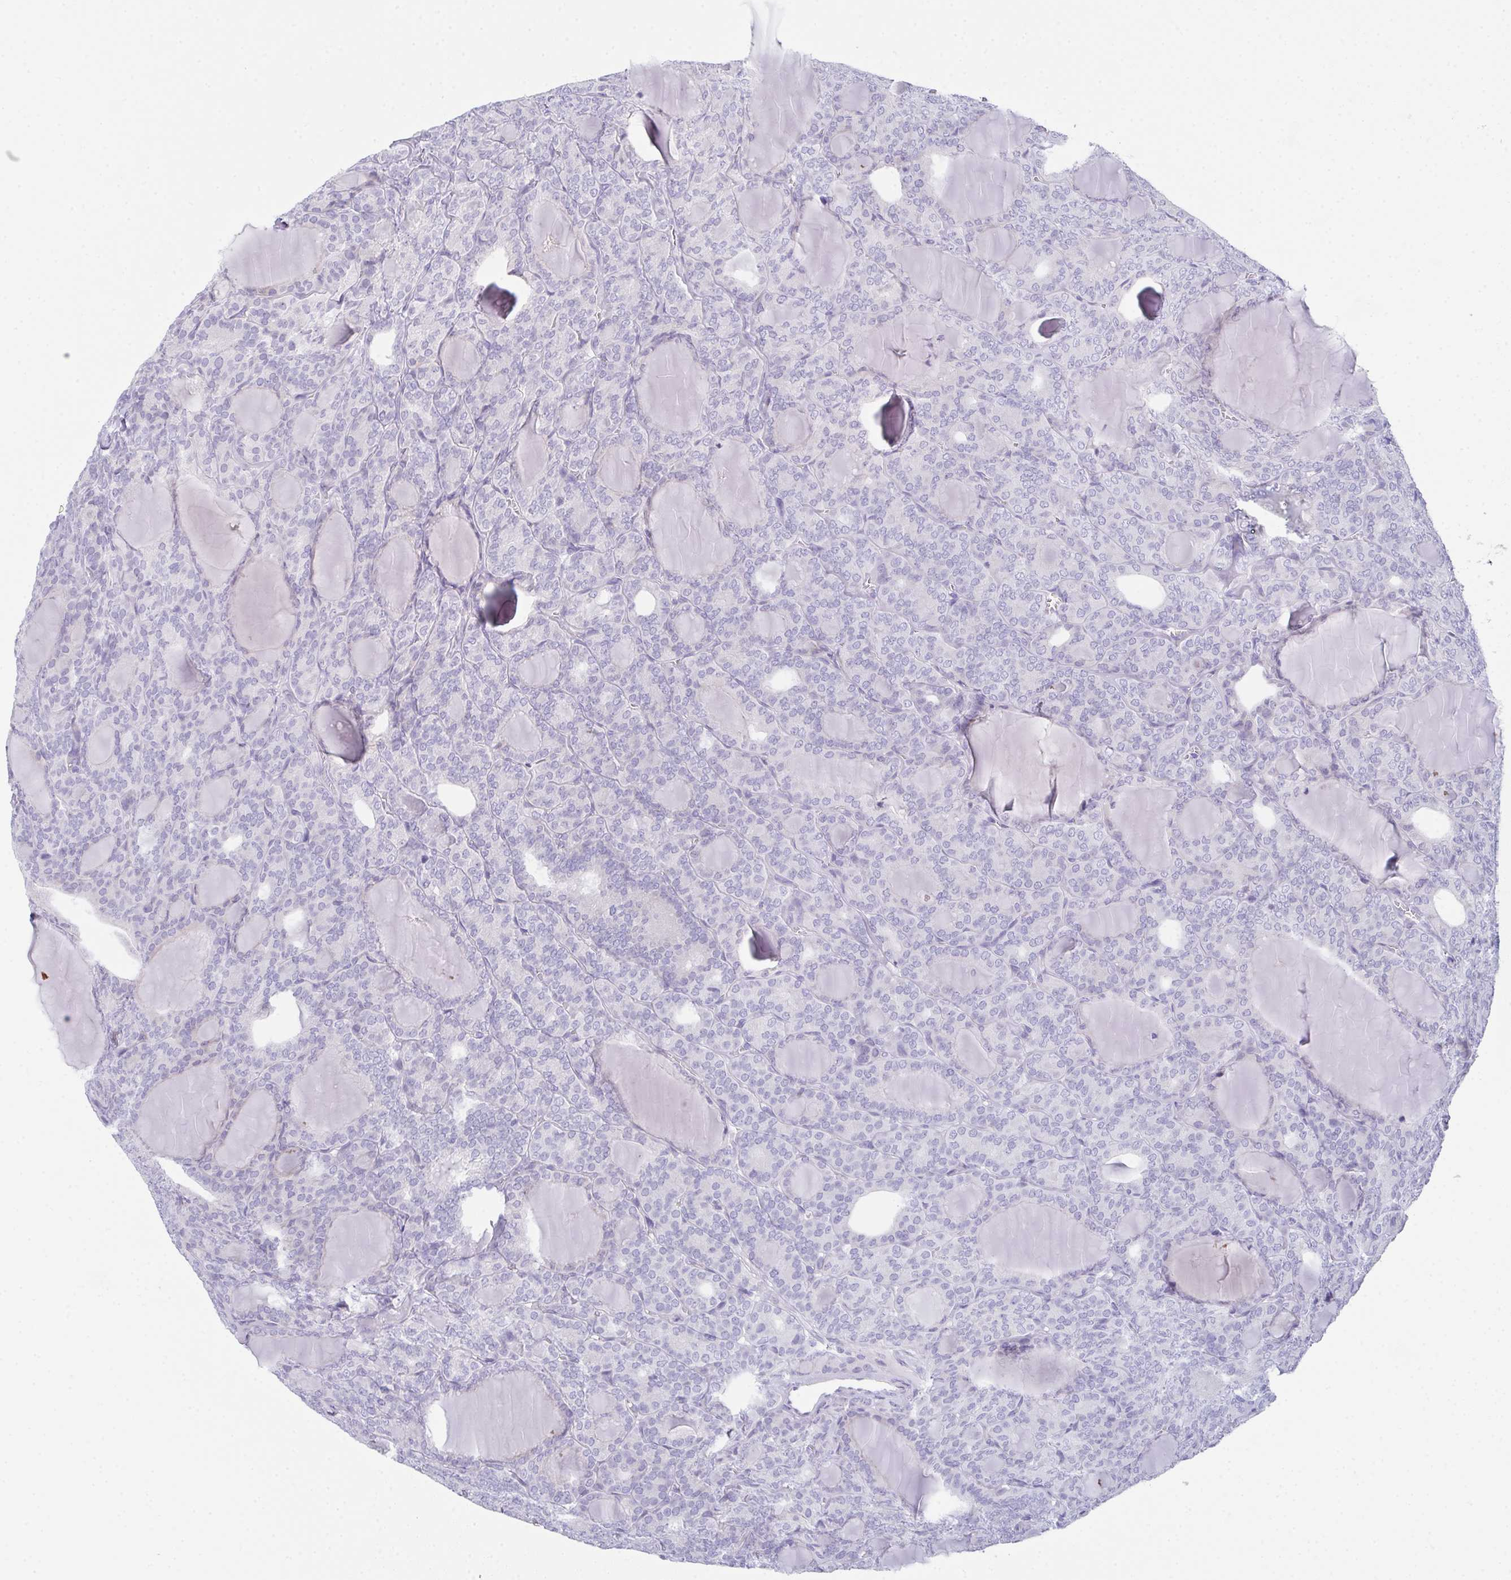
{"staining": {"intensity": "negative", "quantity": "none", "location": "none"}, "tissue": "thyroid cancer", "cell_type": "Tumor cells", "image_type": "cancer", "snomed": [{"axis": "morphology", "description": "Follicular adenoma carcinoma, NOS"}, {"axis": "topography", "description": "Thyroid gland"}], "caption": "A histopathology image of human thyroid follicular adenoma carcinoma is negative for staining in tumor cells.", "gene": "TEX19", "patient": {"sex": "male", "age": 74}}